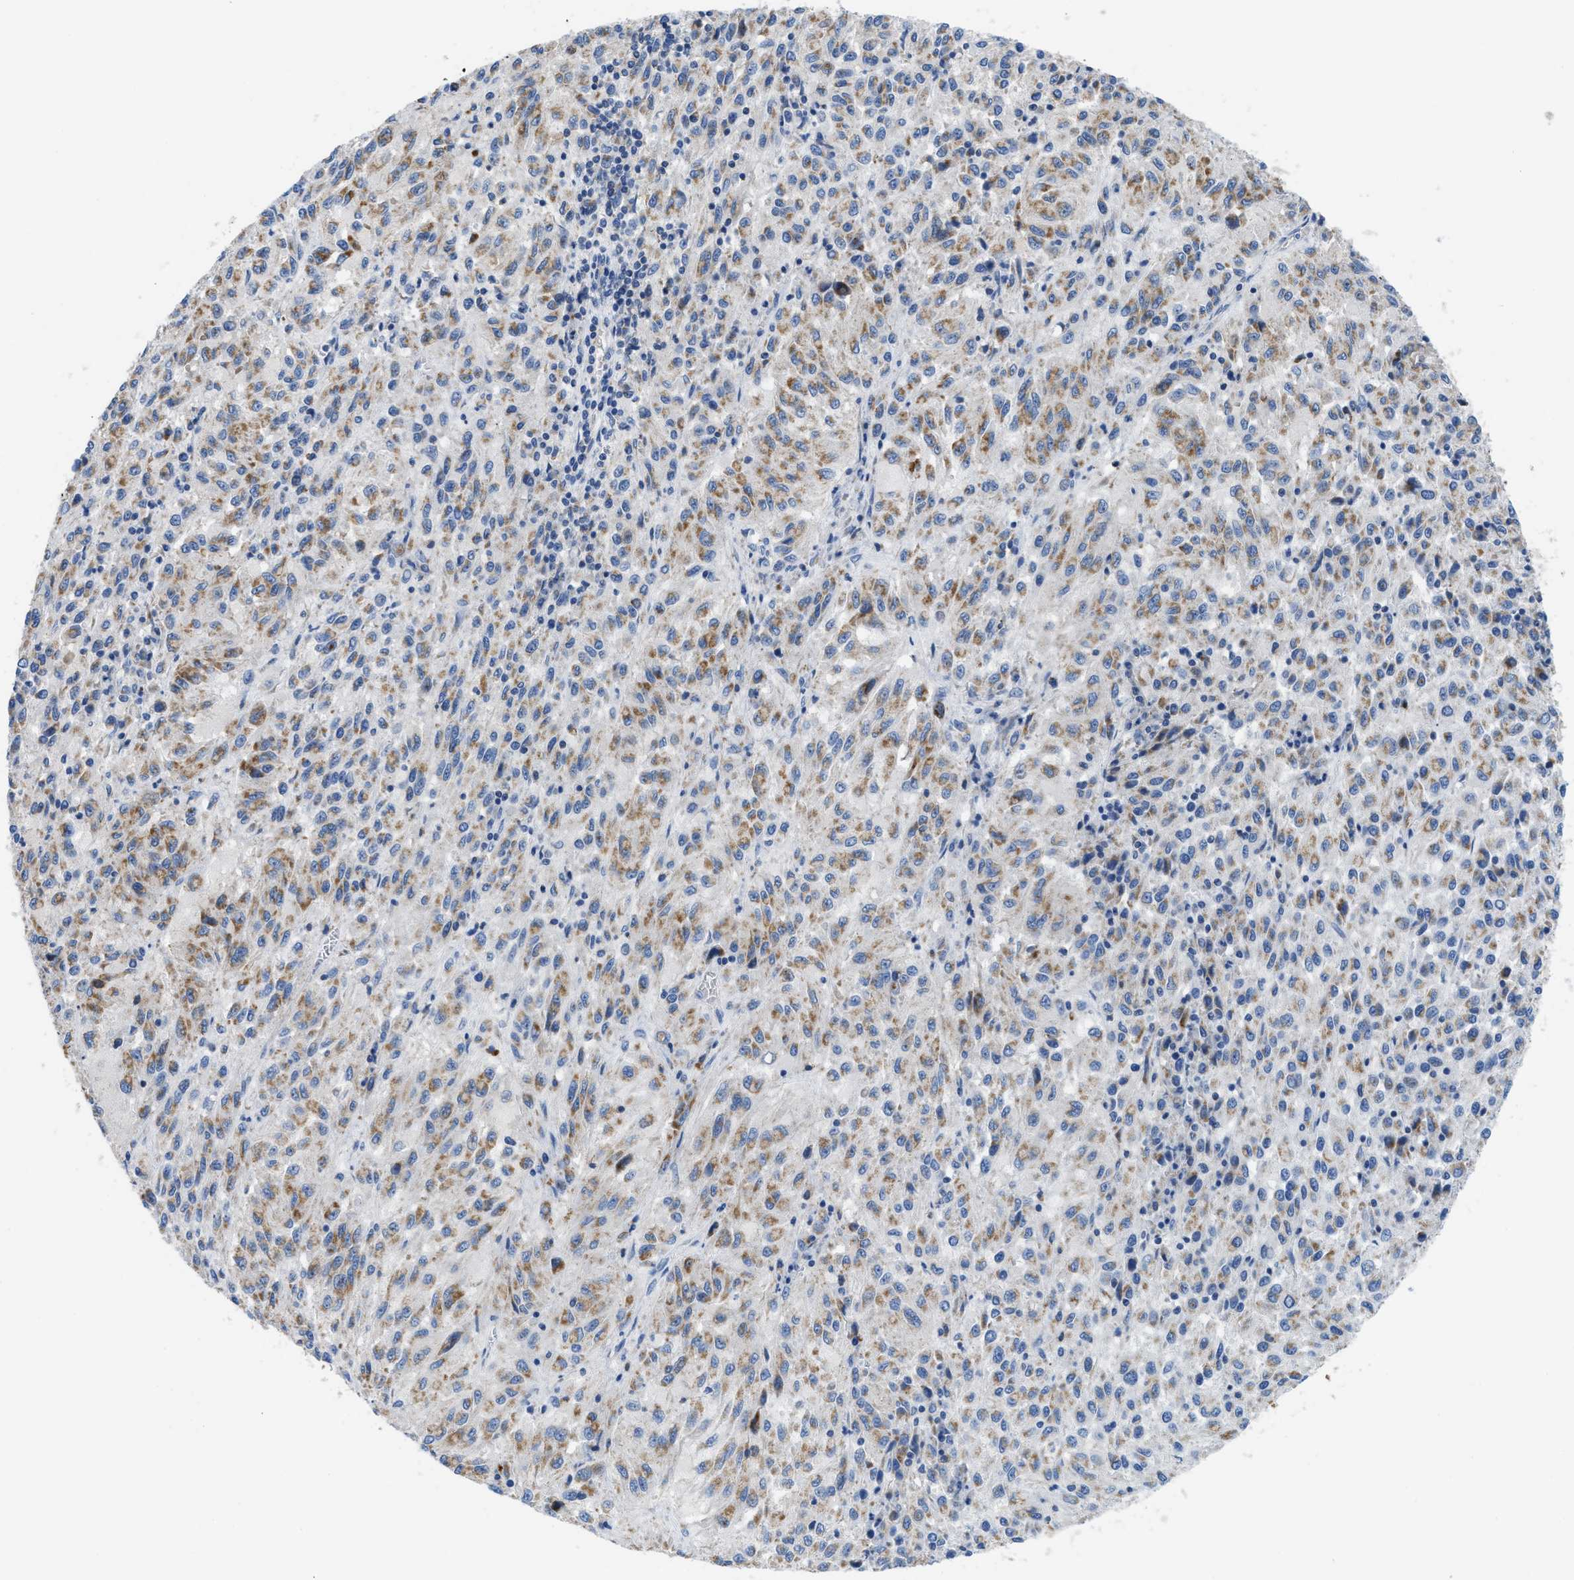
{"staining": {"intensity": "weak", "quantity": ">75%", "location": "cytoplasmic/membranous"}, "tissue": "melanoma", "cell_type": "Tumor cells", "image_type": "cancer", "snomed": [{"axis": "morphology", "description": "Malignant melanoma, Metastatic site"}, {"axis": "topography", "description": "Lung"}], "caption": "Immunohistochemical staining of malignant melanoma (metastatic site) exhibits low levels of weak cytoplasmic/membranous staining in approximately >75% of tumor cells.", "gene": "SLC25A13", "patient": {"sex": "male", "age": 64}}